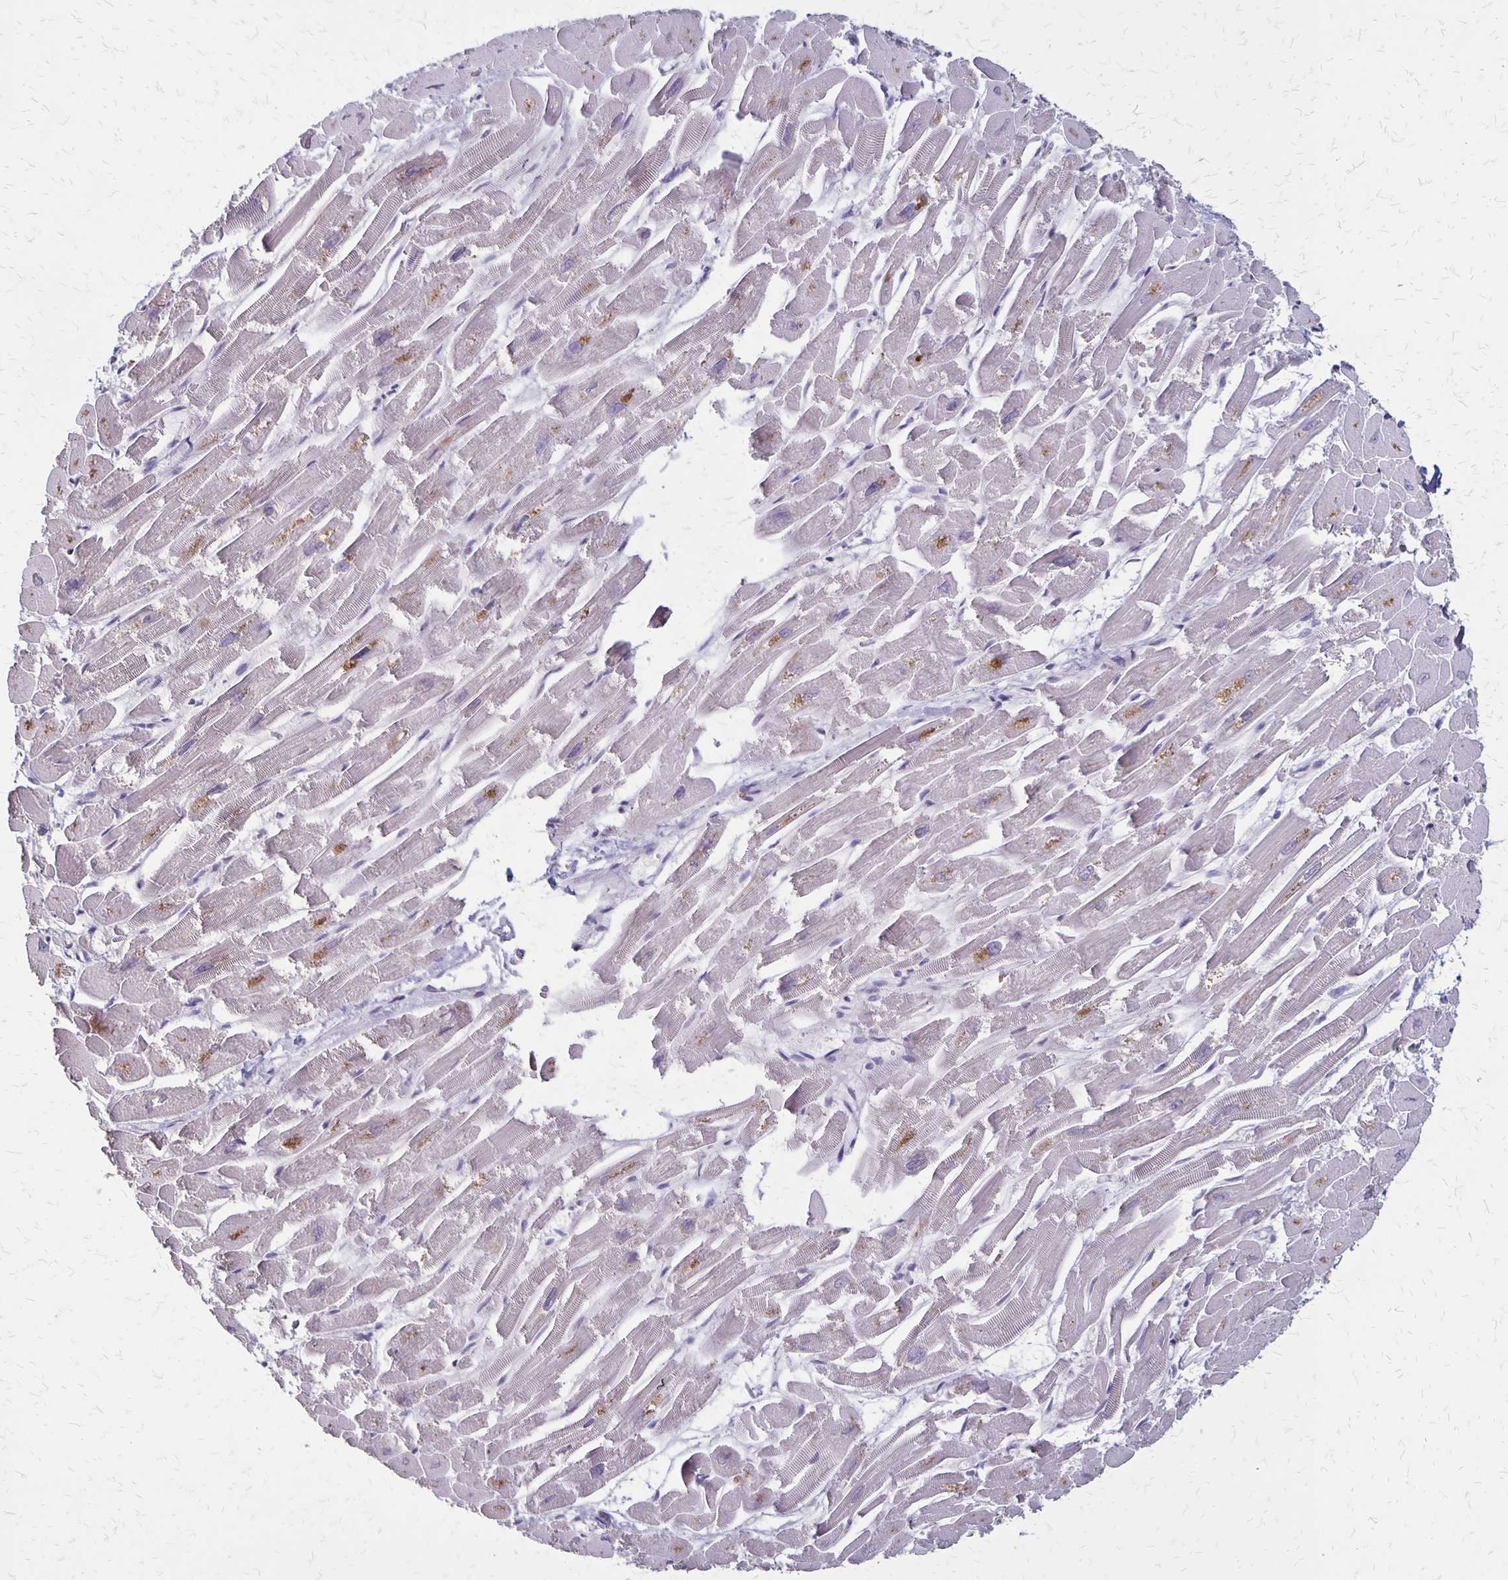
{"staining": {"intensity": "moderate", "quantity": "<25%", "location": "cytoplasmic/membranous"}, "tissue": "heart muscle", "cell_type": "Cardiomyocytes", "image_type": "normal", "snomed": [{"axis": "morphology", "description": "Normal tissue, NOS"}, {"axis": "topography", "description": "Heart"}], "caption": "IHC (DAB (3,3'-diaminobenzidine)) staining of normal human heart muscle demonstrates moderate cytoplasmic/membranous protein staining in approximately <25% of cardiomyocytes.", "gene": "SEPTIN5", "patient": {"sex": "male", "age": 54}}